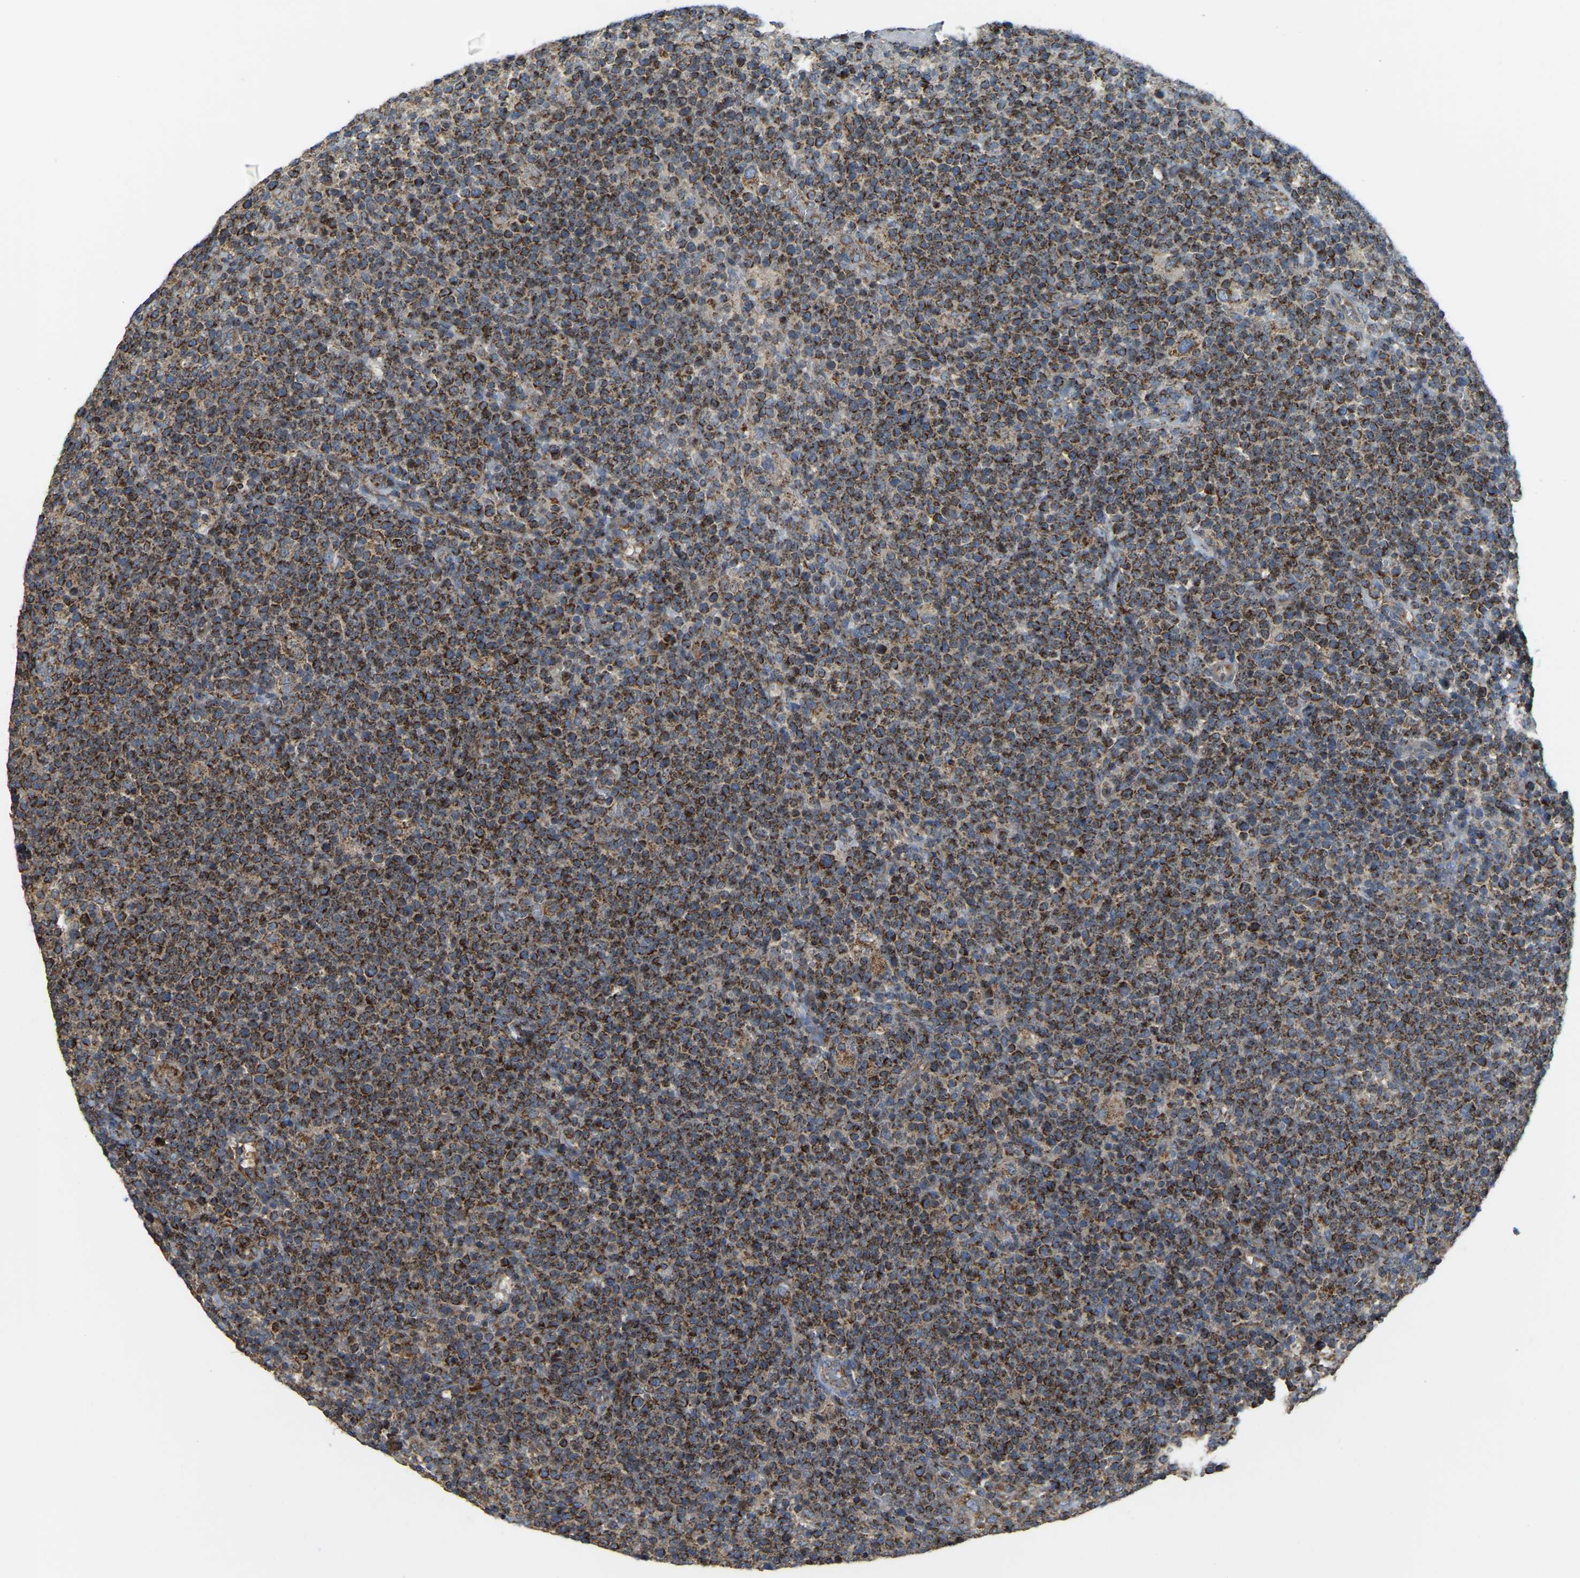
{"staining": {"intensity": "strong", "quantity": ">75%", "location": "cytoplasmic/membranous"}, "tissue": "lymphoma", "cell_type": "Tumor cells", "image_type": "cancer", "snomed": [{"axis": "morphology", "description": "Malignant lymphoma, non-Hodgkin's type, High grade"}, {"axis": "topography", "description": "Lymph node"}], "caption": "Protein staining demonstrates strong cytoplasmic/membranous staining in about >75% of tumor cells in lymphoma.", "gene": "PSMD7", "patient": {"sex": "male", "age": 61}}